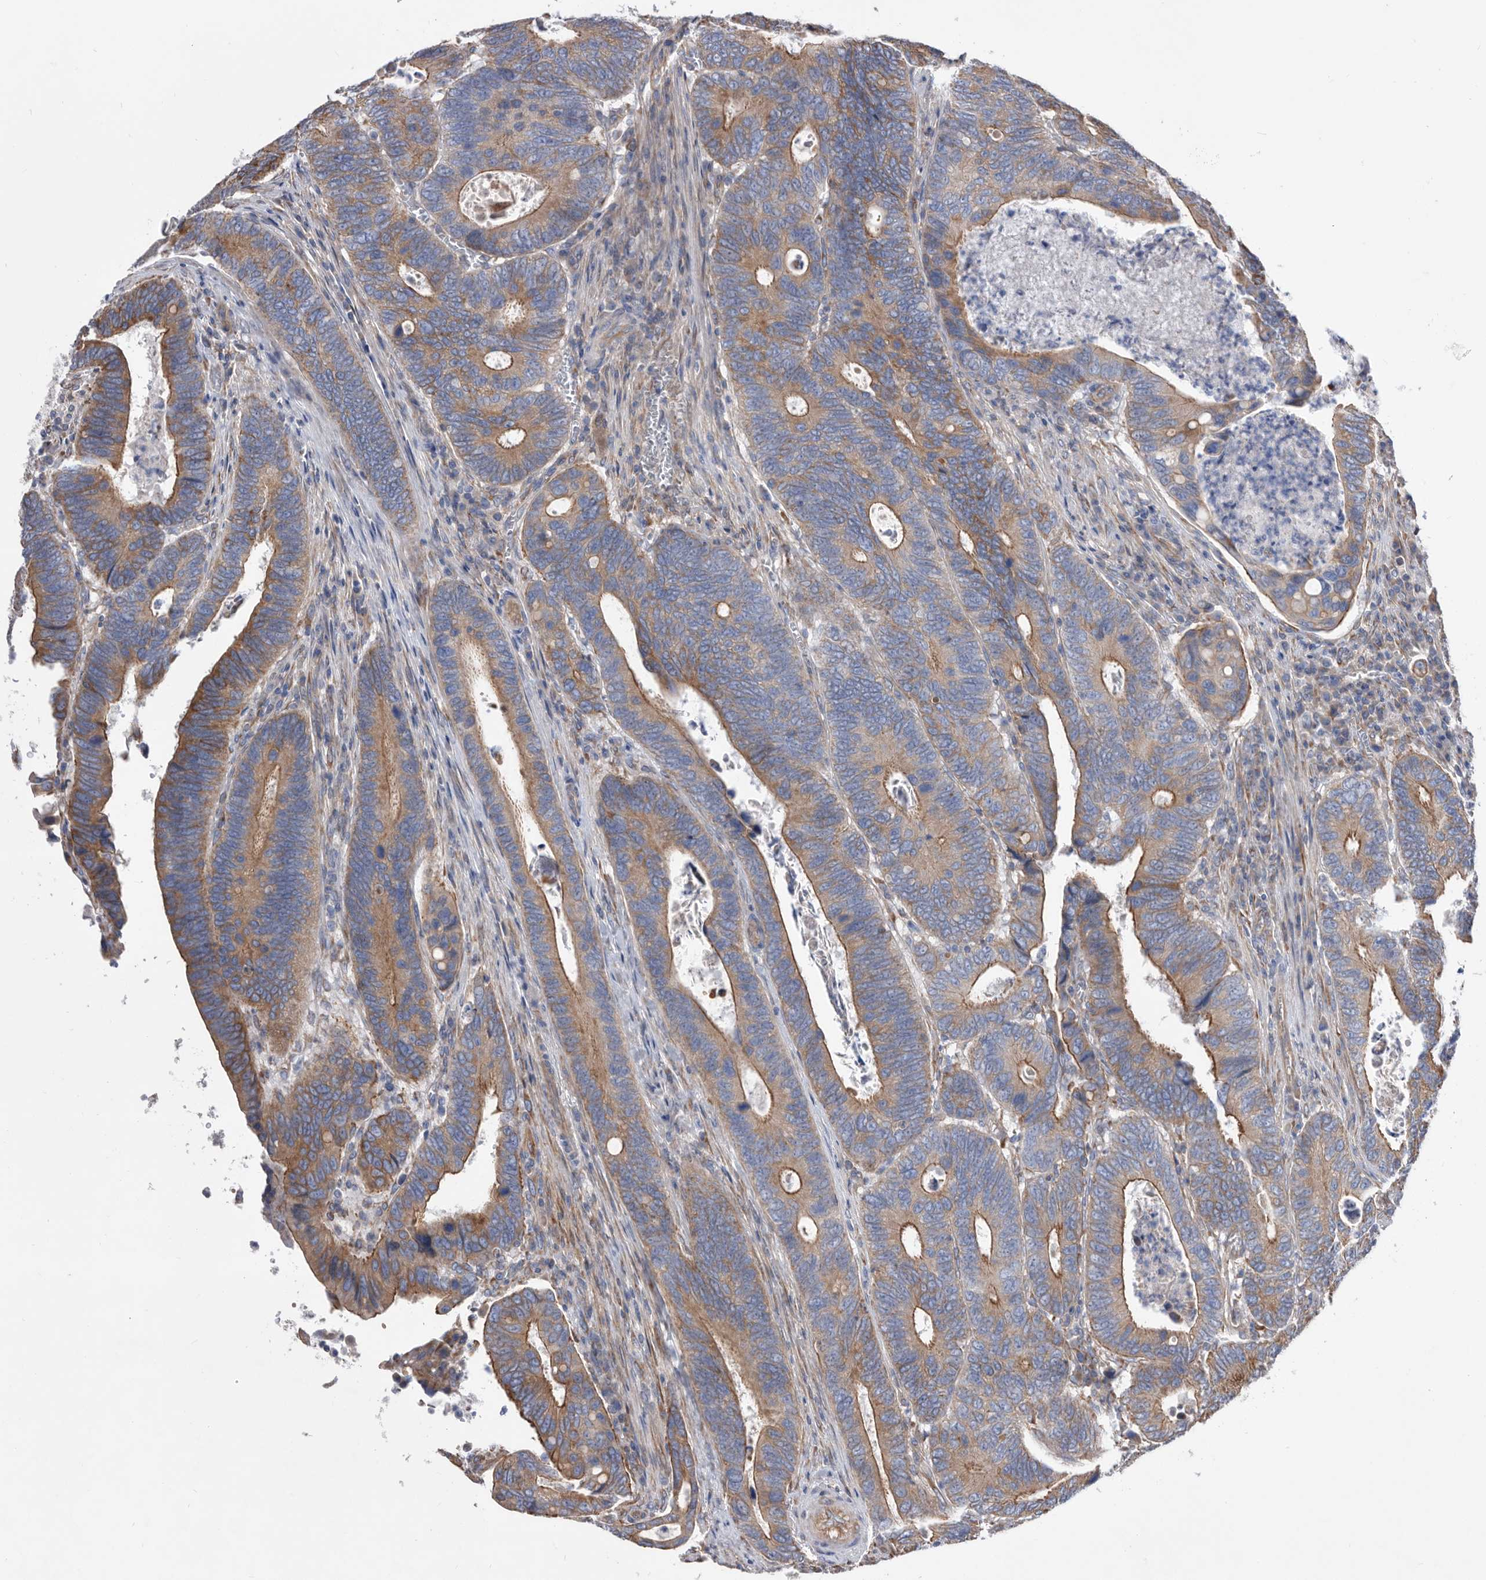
{"staining": {"intensity": "moderate", "quantity": ">75%", "location": "cytoplasmic/membranous"}, "tissue": "colorectal cancer", "cell_type": "Tumor cells", "image_type": "cancer", "snomed": [{"axis": "morphology", "description": "Adenocarcinoma, NOS"}, {"axis": "topography", "description": "Colon"}], "caption": "Moderate cytoplasmic/membranous staining for a protein is present in approximately >75% of tumor cells of colorectal cancer (adenocarcinoma) using IHC.", "gene": "ATP13A3", "patient": {"sex": "male", "age": 72}}